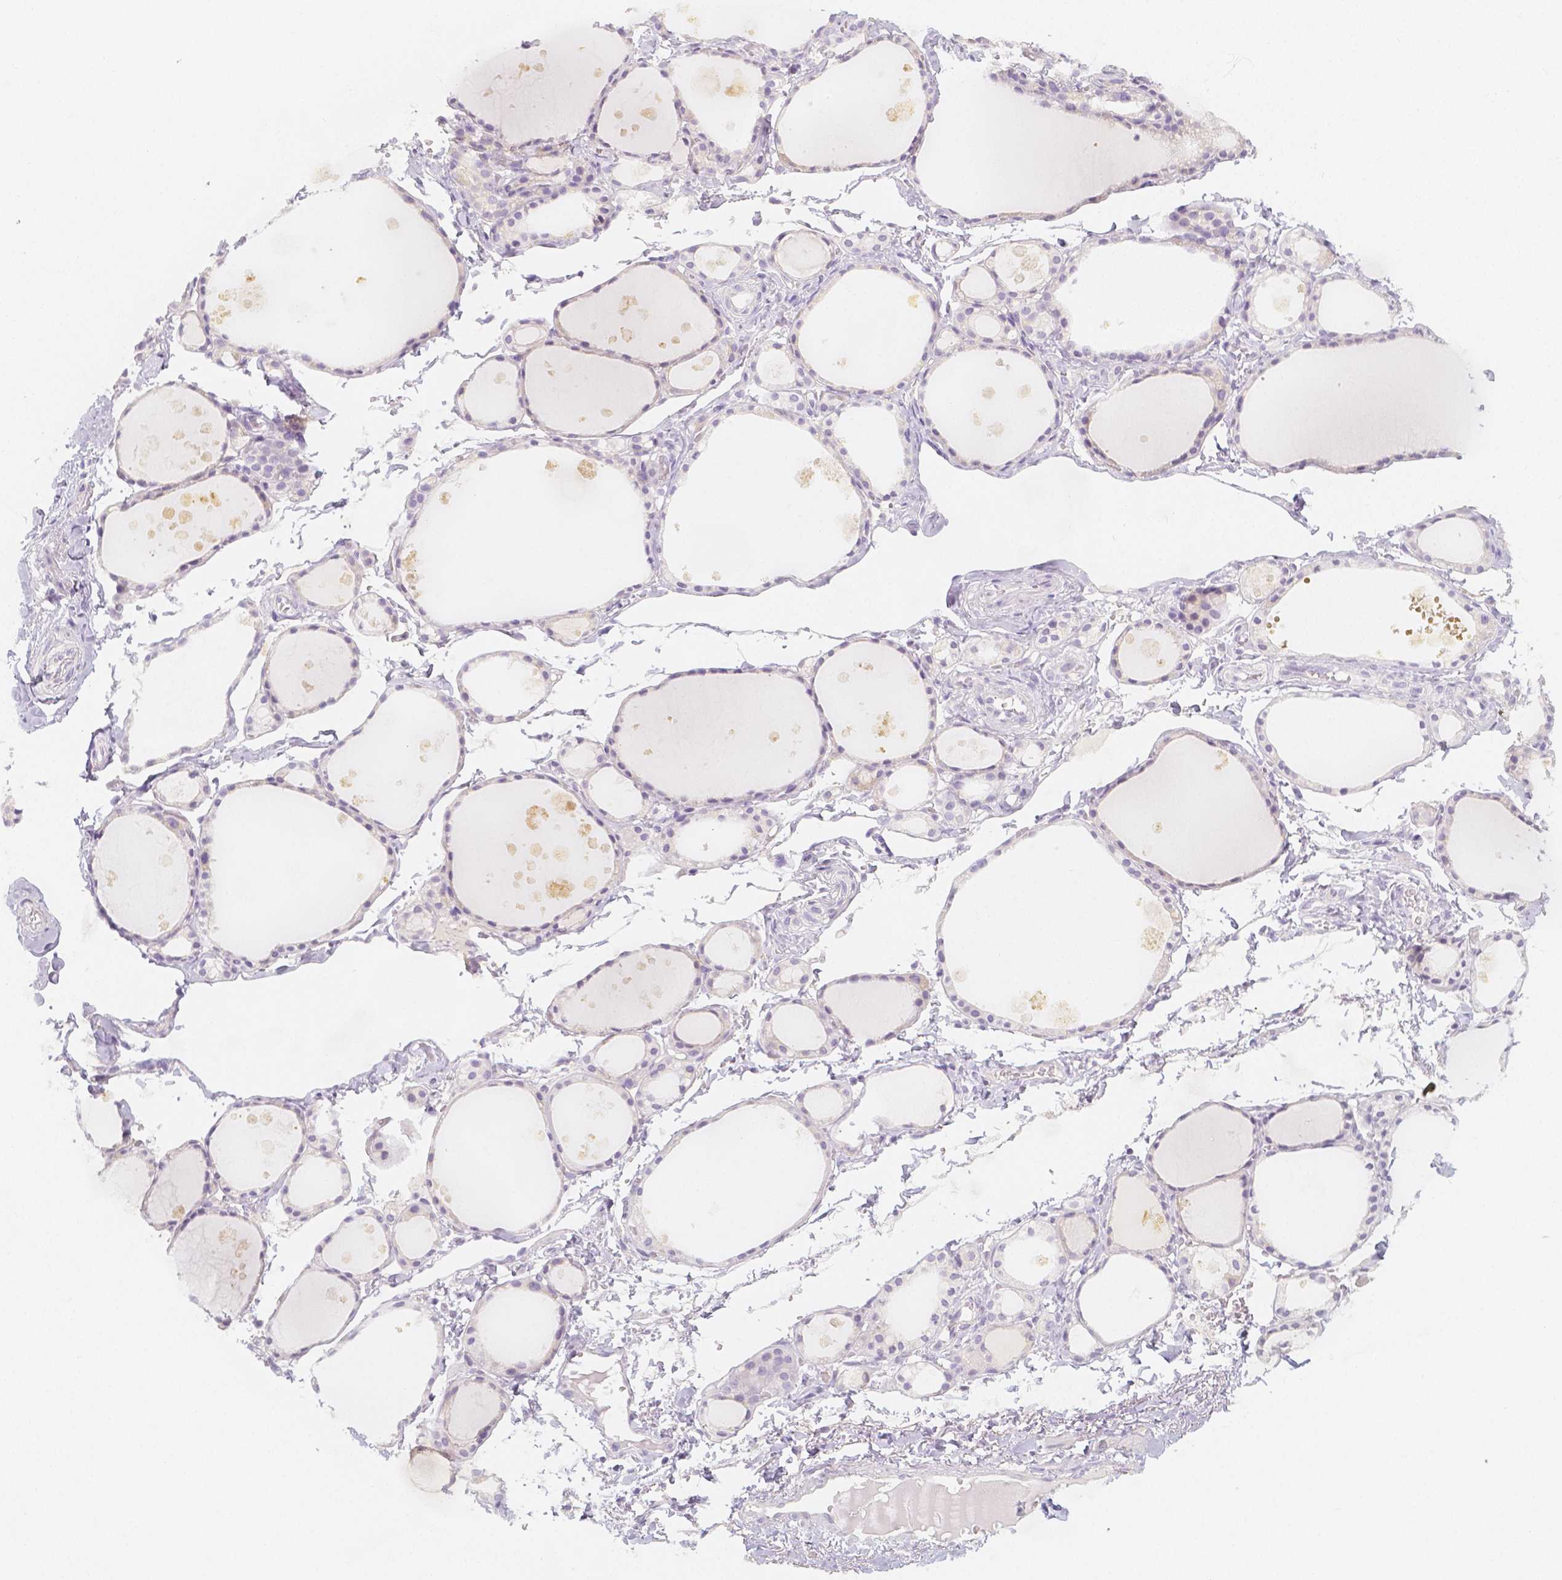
{"staining": {"intensity": "negative", "quantity": "none", "location": "none"}, "tissue": "thyroid gland", "cell_type": "Glandular cells", "image_type": "normal", "snomed": [{"axis": "morphology", "description": "Normal tissue, NOS"}, {"axis": "topography", "description": "Thyroid gland"}], "caption": "There is no significant positivity in glandular cells of thyroid gland. (DAB (3,3'-diaminobenzidine) immunohistochemistry, high magnification).", "gene": "BATF", "patient": {"sex": "male", "age": 68}}